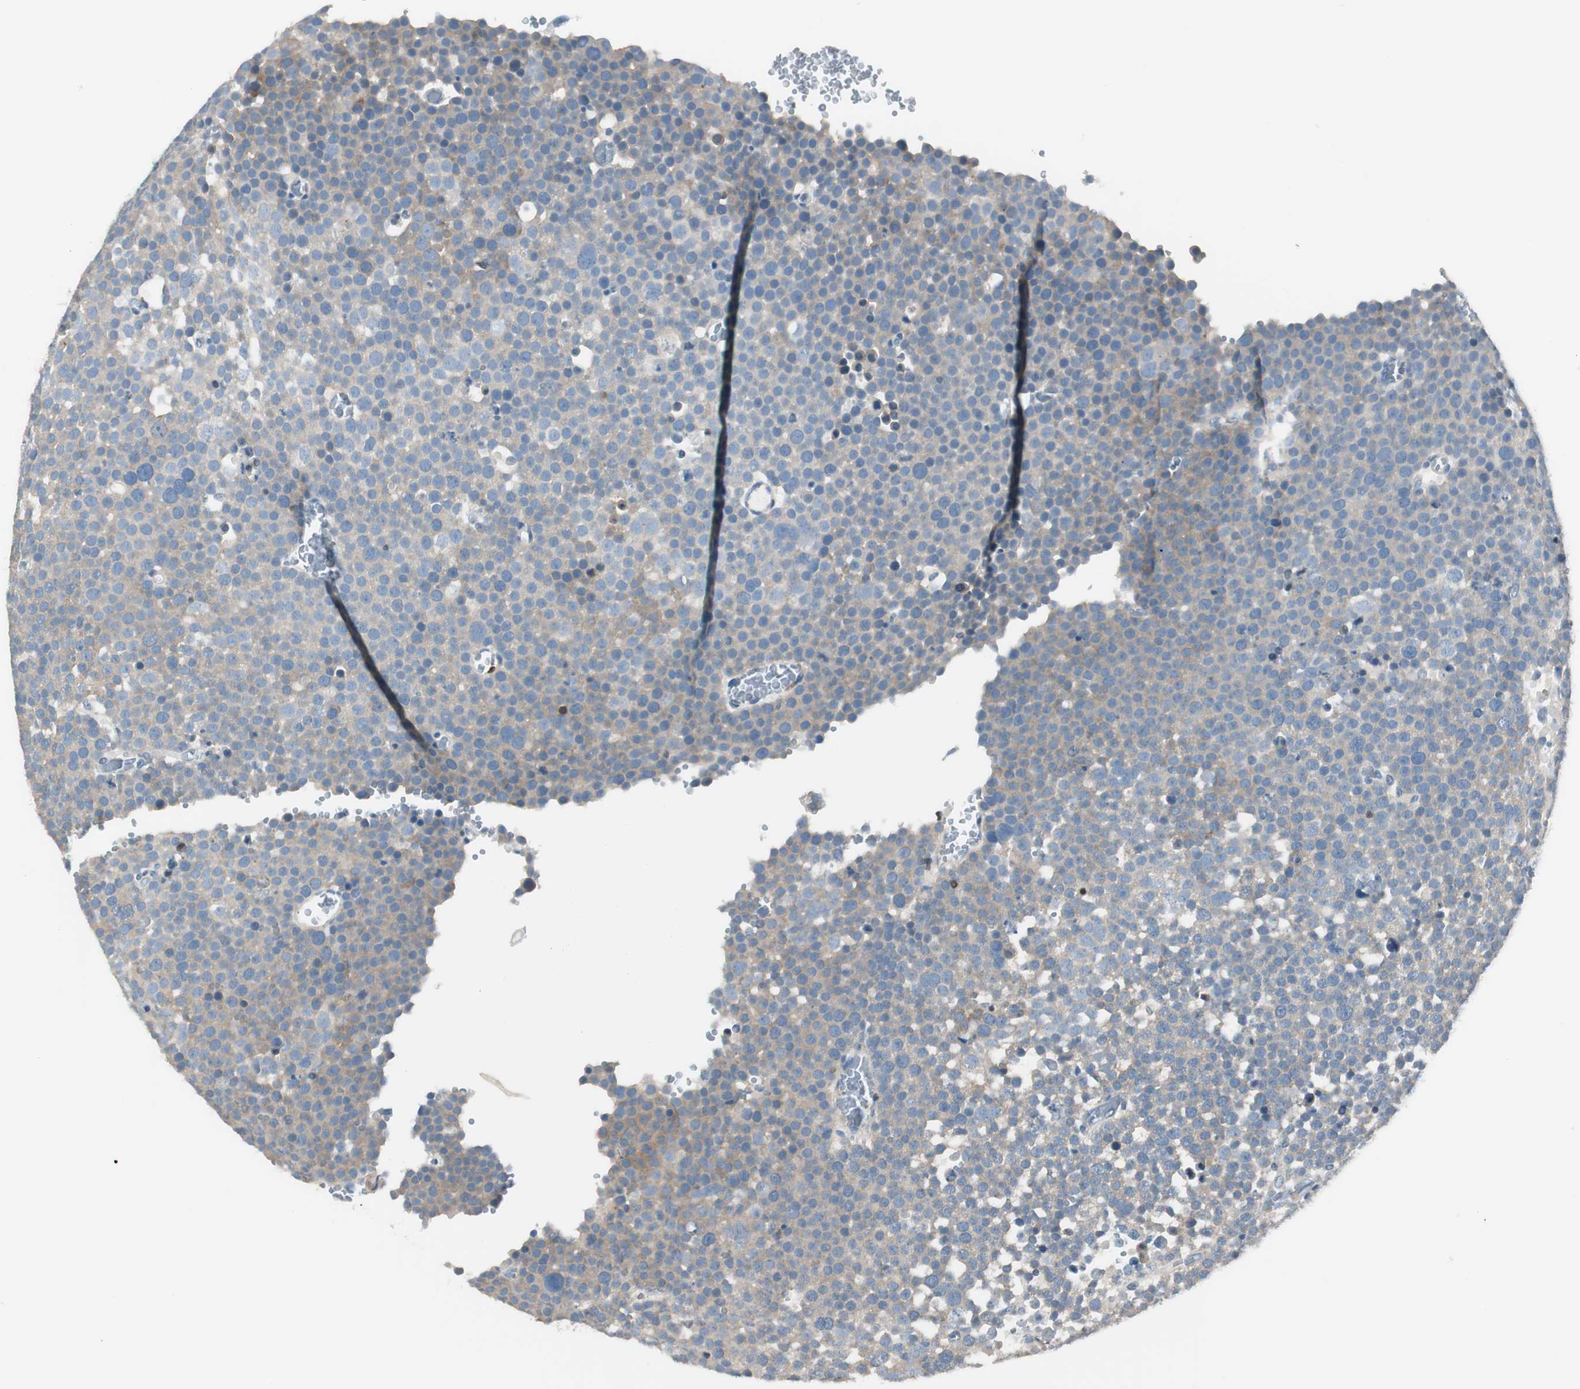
{"staining": {"intensity": "weak", "quantity": "<25%", "location": "cytoplasmic/membranous"}, "tissue": "testis cancer", "cell_type": "Tumor cells", "image_type": "cancer", "snomed": [{"axis": "morphology", "description": "Seminoma, NOS"}, {"axis": "topography", "description": "Testis"}], "caption": "There is no significant positivity in tumor cells of seminoma (testis).", "gene": "SLC9A3R1", "patient": {"sex": "male", "age": 71}}